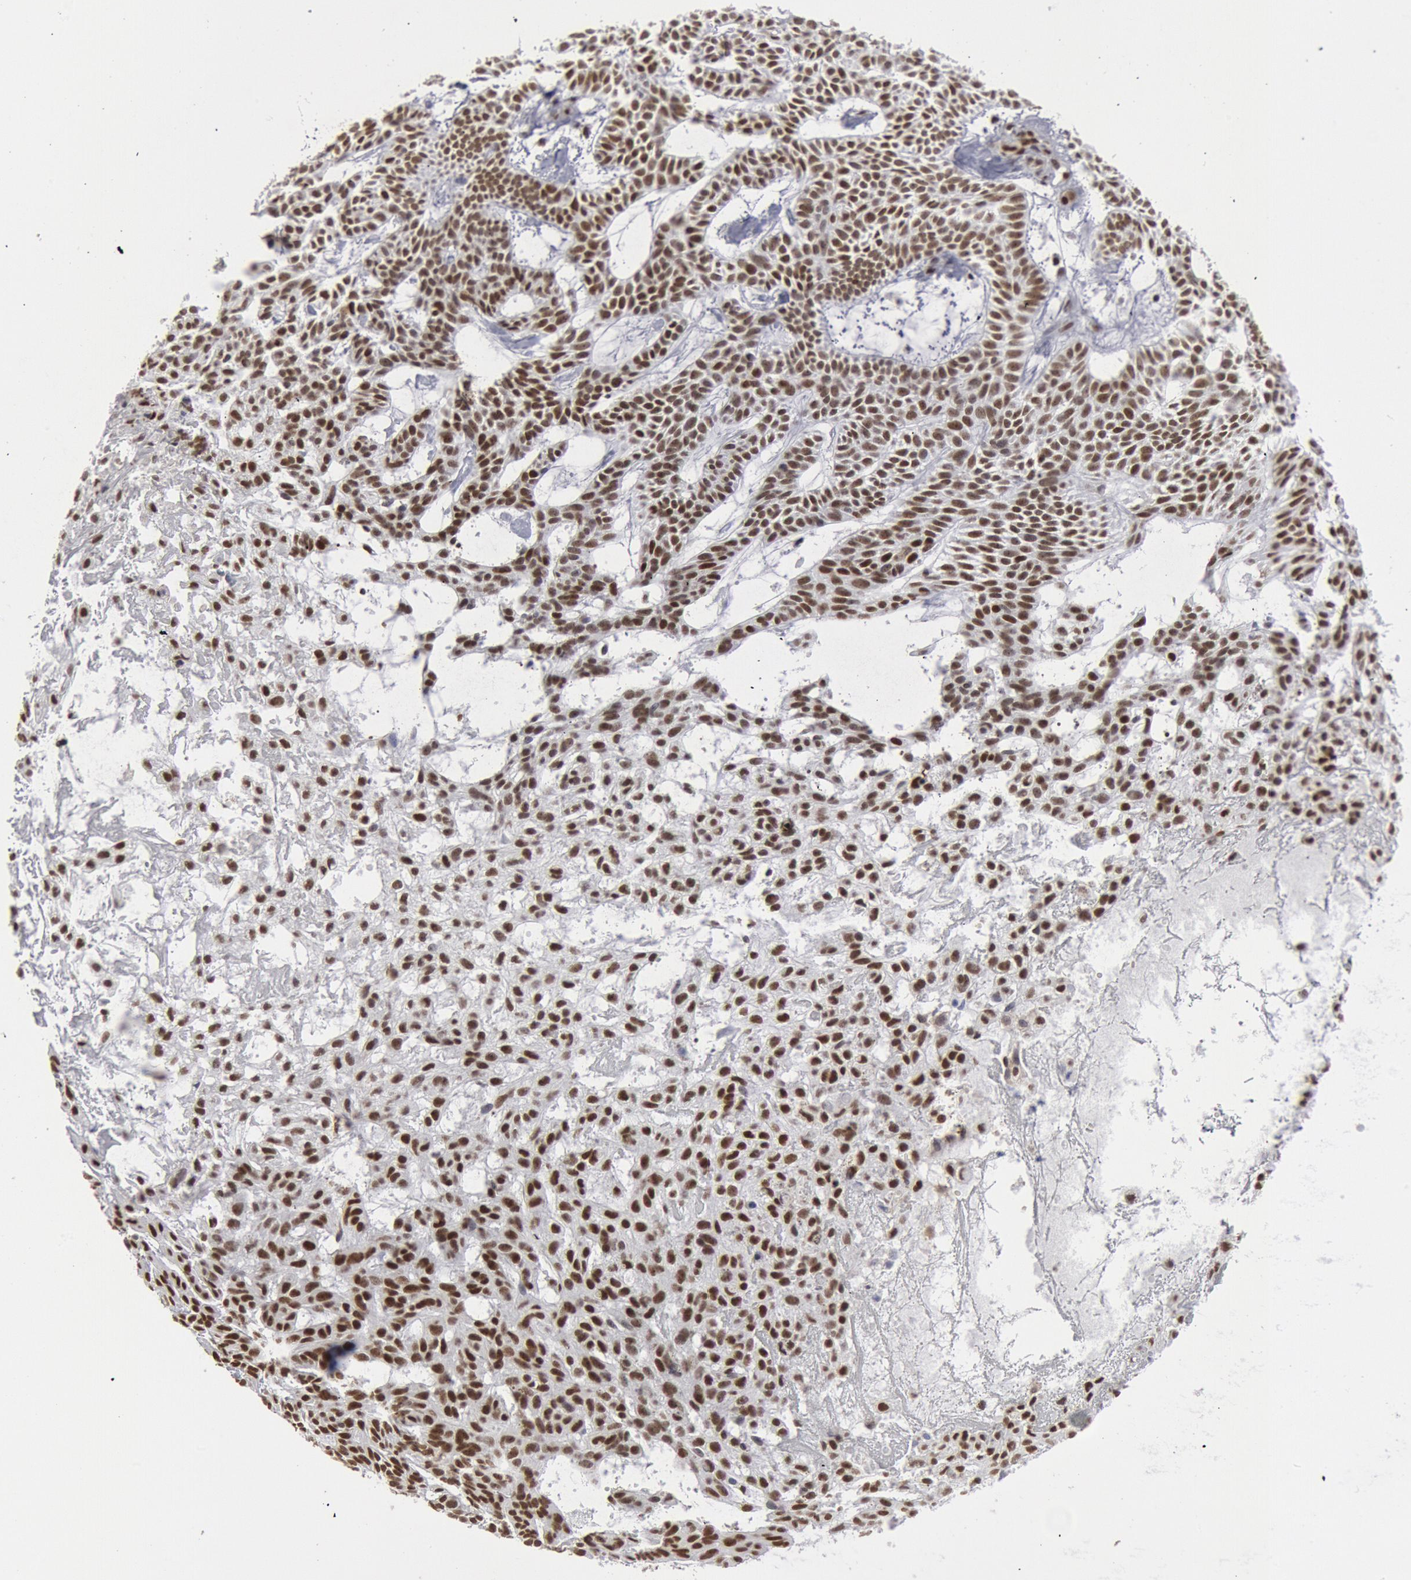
{"staining": {"intensity": "strong", "quantity": ">75%", "location": "nuclear"}, "tissue": "skin cancer", "cell_type": "Tumor cells", "image_type": "cancer", "snomed": [{"axis": "morphology", "description": "Basal cell carcinoma"}, {"axis": "topography", "description": "Skin"}], "caption": "High-power microscopy captured an IHC image of basal cell carcinoma (skin), revealing strong nuclear expression in approximately >75% of tumor cells.", "gene": "SUB1", "patient": {"sex": "male", "age": 75}}